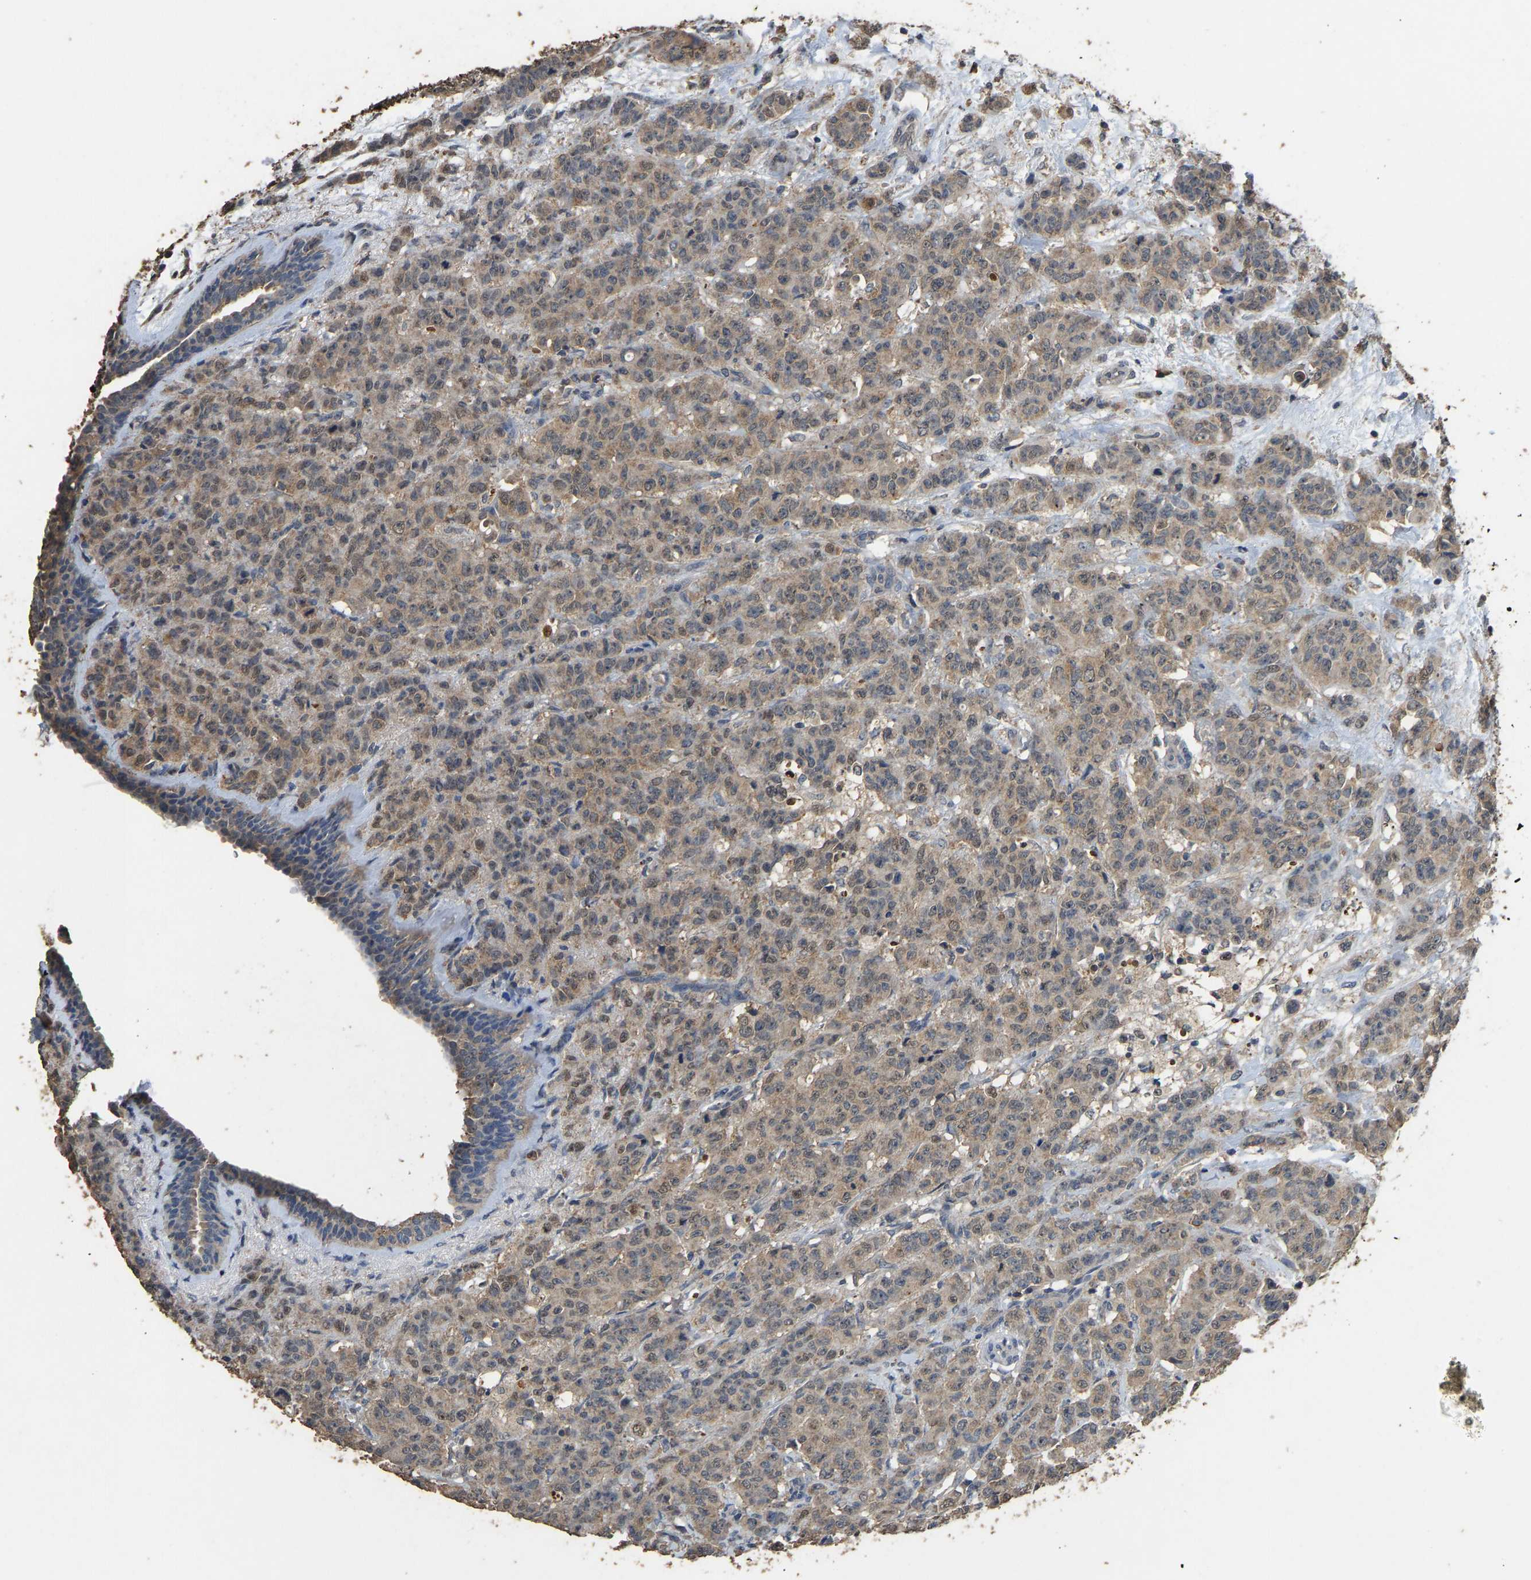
{"staining": {"intensity": "weak", "quantity": ">75%", "location": "cytoplasmic/membranous"}, "tissue": "breast cancer", "cell_type": "Tumor cells", "image_type": "cancer", "snomed": [{"axis": "morphology", "description": "Normal tissue, NOS"}, {"axis": "morphology", "description": "Duct carcinoma"}, {"axis": "topography", "description": "Breast"}], "caption": "Immunohistochemical staining of human breast invasive ductal carcinoma shows low levels of weak cytoplasmic/membranous protein positivity in approximately >75% of tumor cells. Using DAB (brown) and hematoxylin (blue) stains, captured at high magnification using brightfield microscopy.", "gene": "CIDEC", "patient": {"sex": "female", "age": 40}}